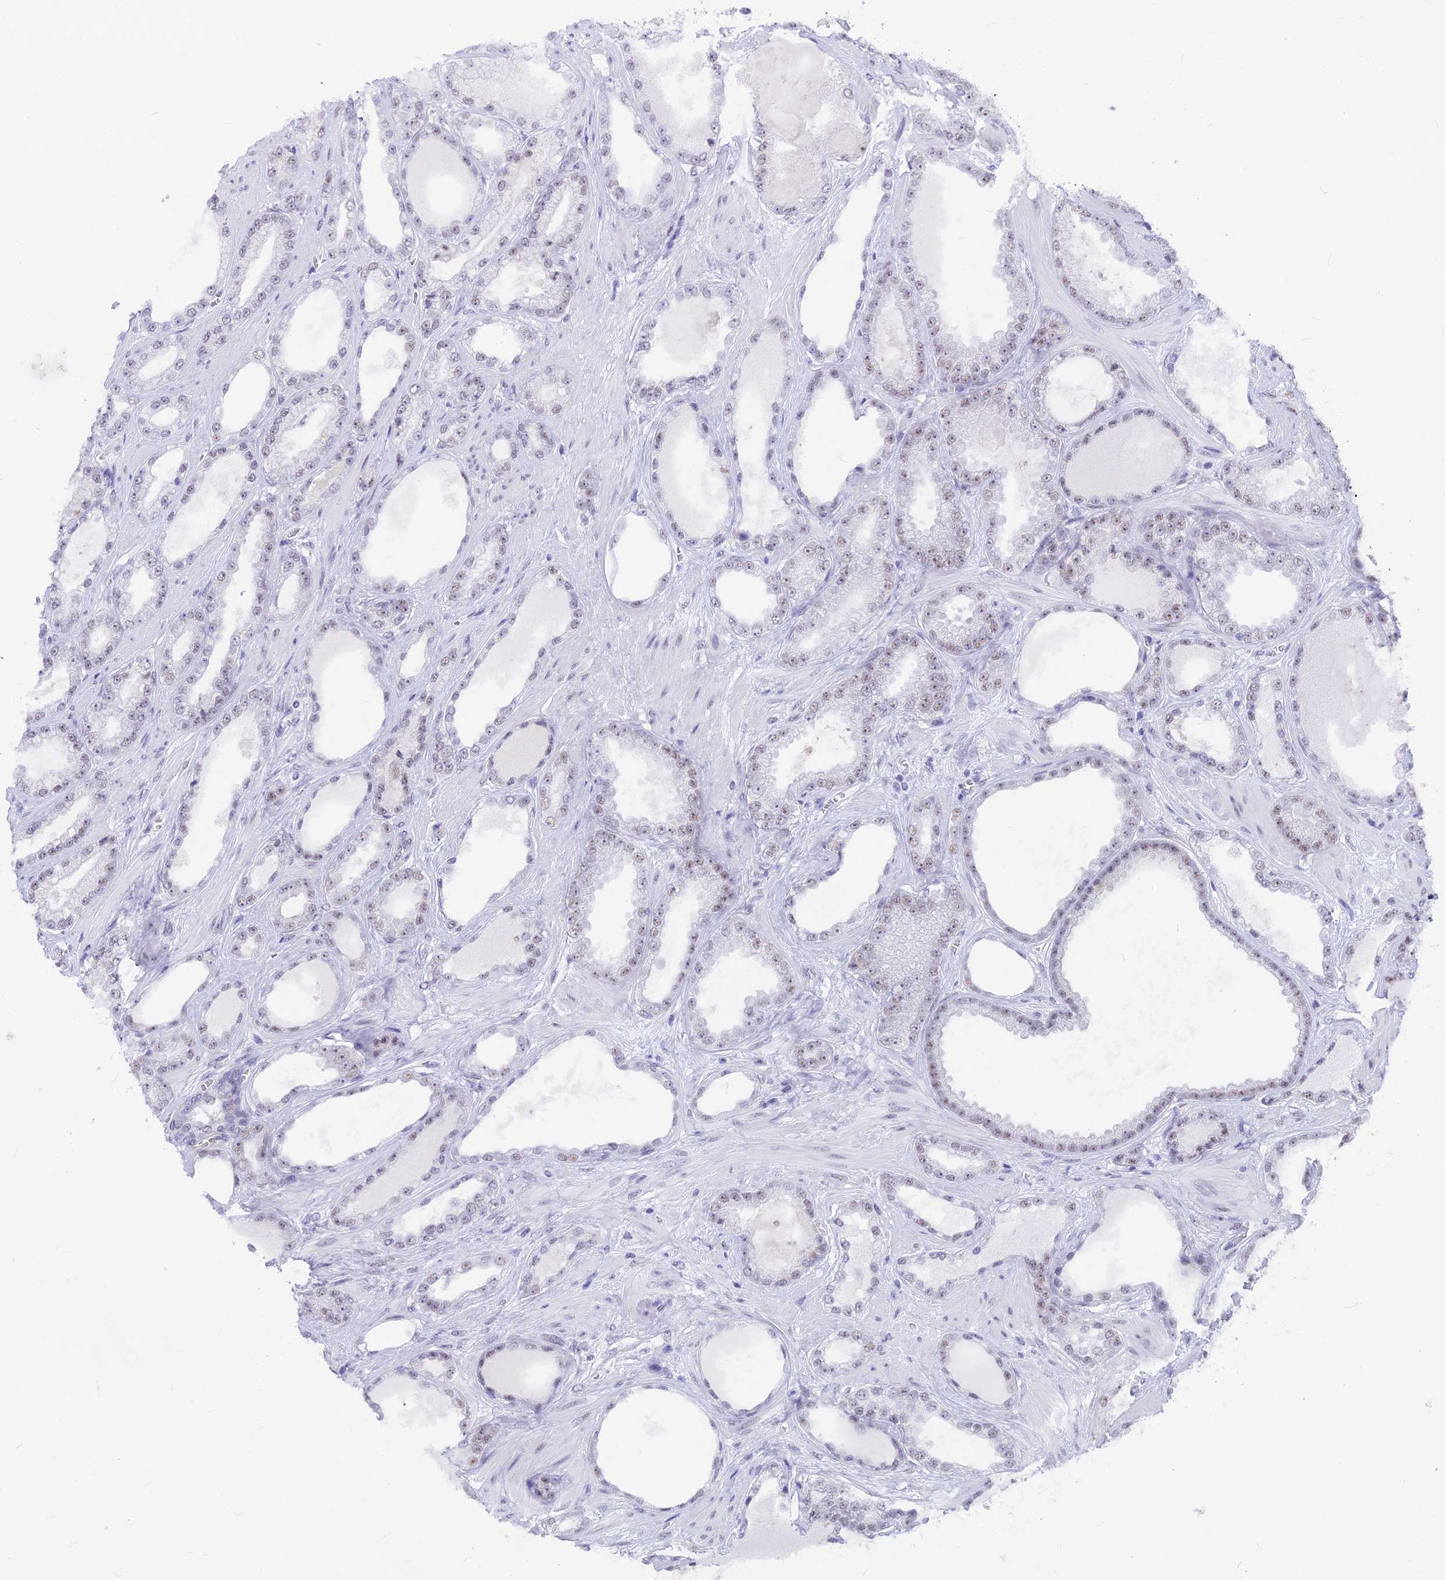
{"staining": {"intensity": "weak", "quantity": "25%-75%", "location": "nuclear"}, "tissue": "prostate cancer", "cell_type": "Tumor cells", "image_type": "cancer", "snomed": [{"axis": "morphology", "description": "Adenocarcinoma, Low grade"}, {"axis": "topography", "description": "Prostate"}], "caption": "Immunohistochemistry (IHC) histopathology image of human low-grade adenocarcinoma (prostate) stained for a protein (brown), which exhibits low levels of weak nuclear staining in approximately 25%-75% of tumor cells.", "gene": "SRSF5", "patient": {"sex": "male", "age": 57}}